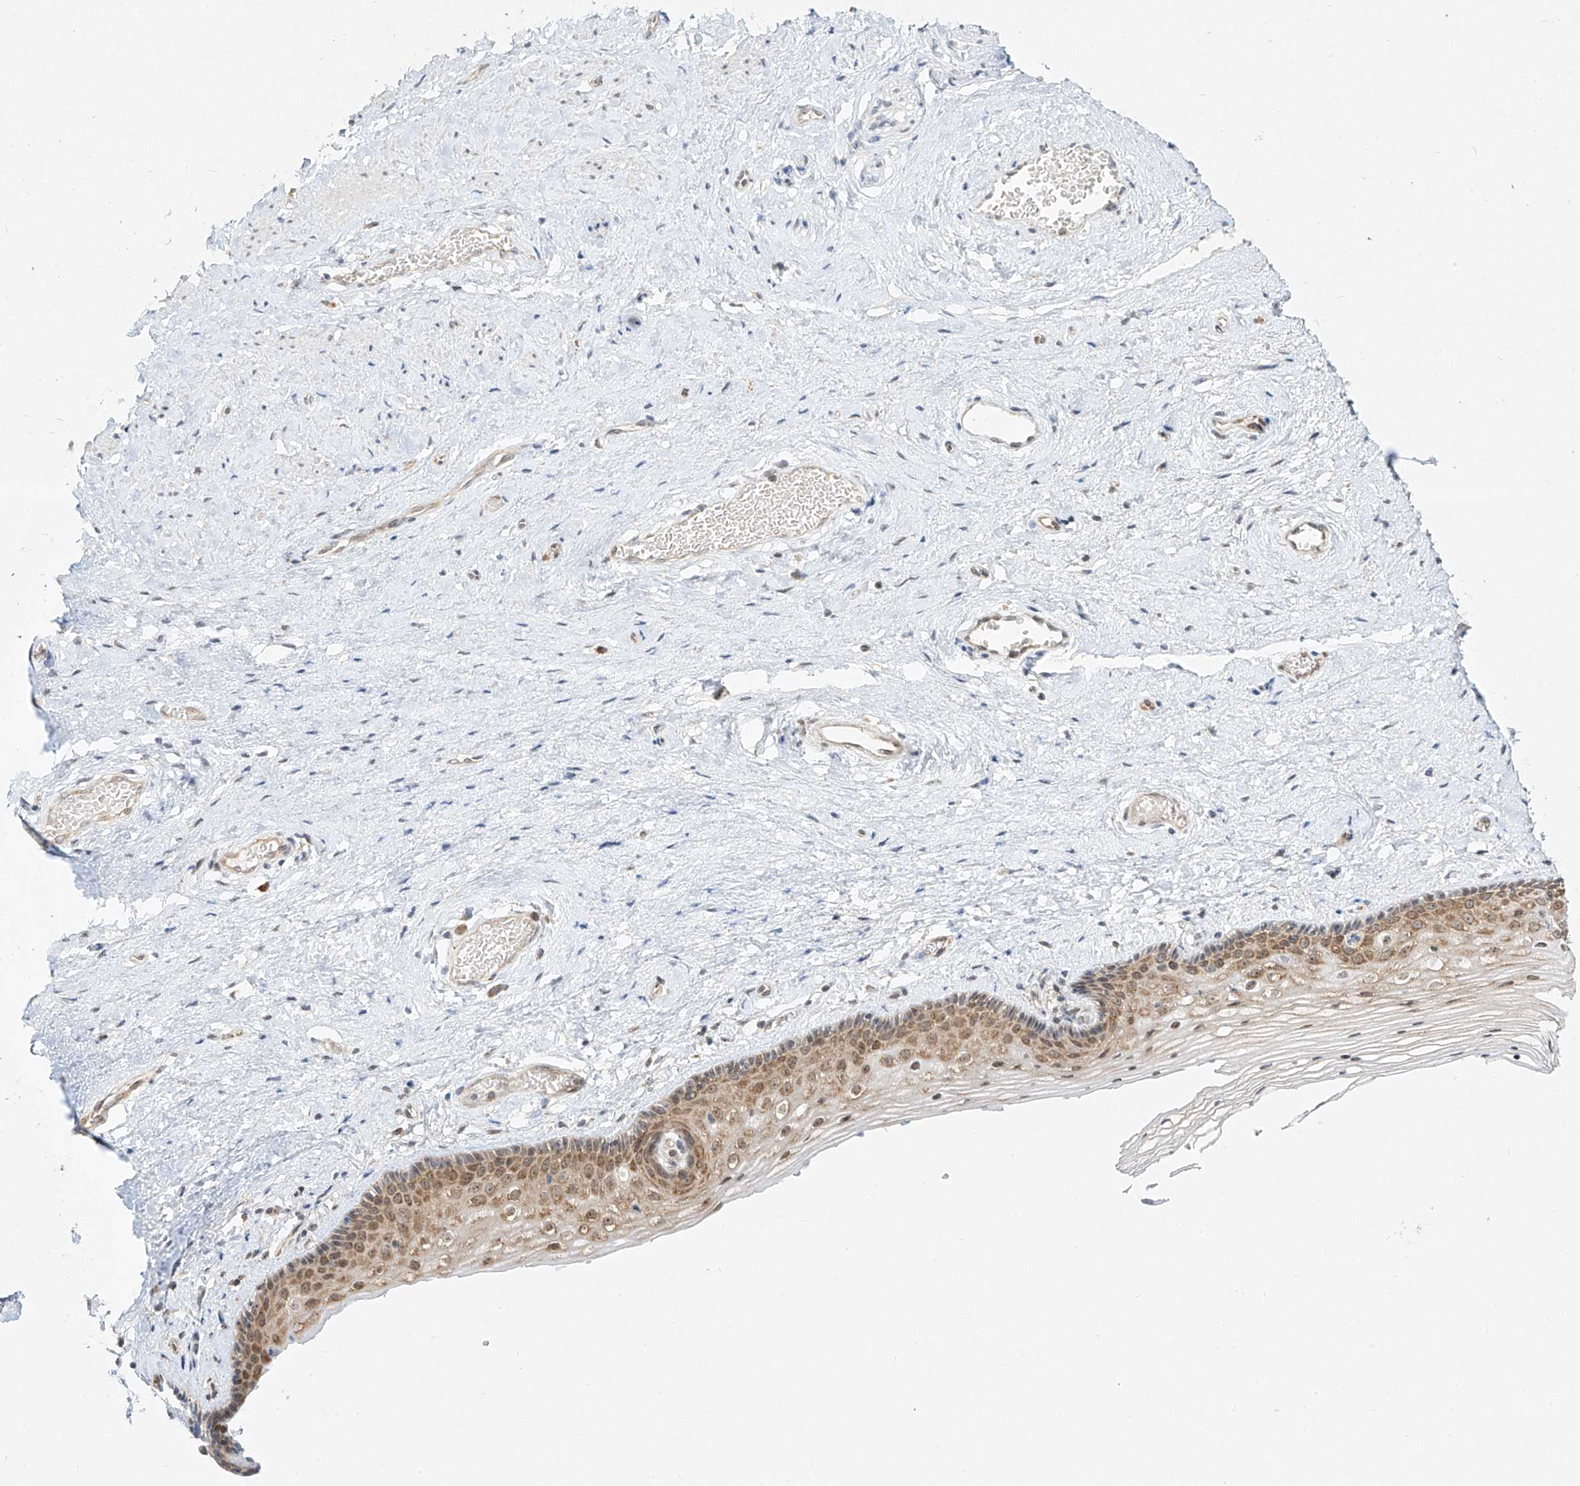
{"staining": {"intensity": "moderate", "quantity": "25%-75%", "location": "cytoplasmic/membranous"}, "tissue": "vagina", "cell_type": "Squamous epithelial cells", "image_type": "normal", "snomed": [{"axis": "morphology", "description": "Normal tissue, NOS"}, {"axis": "topography", "description": "Vagina"}], "caption": "Protein expression analysis of unremarkable vagina reveals moderate cytoplasmic/membranous positivity in about 25%-75% of squamous epithelial cells. (Stains: DAB (3,3'-diaminobenzidine) in brown, nuclei in blue, Microscopy: brightfield microscopy at high magnification).", "gene": "TASP1", "patient": {"sex": "female", "age": 46}}